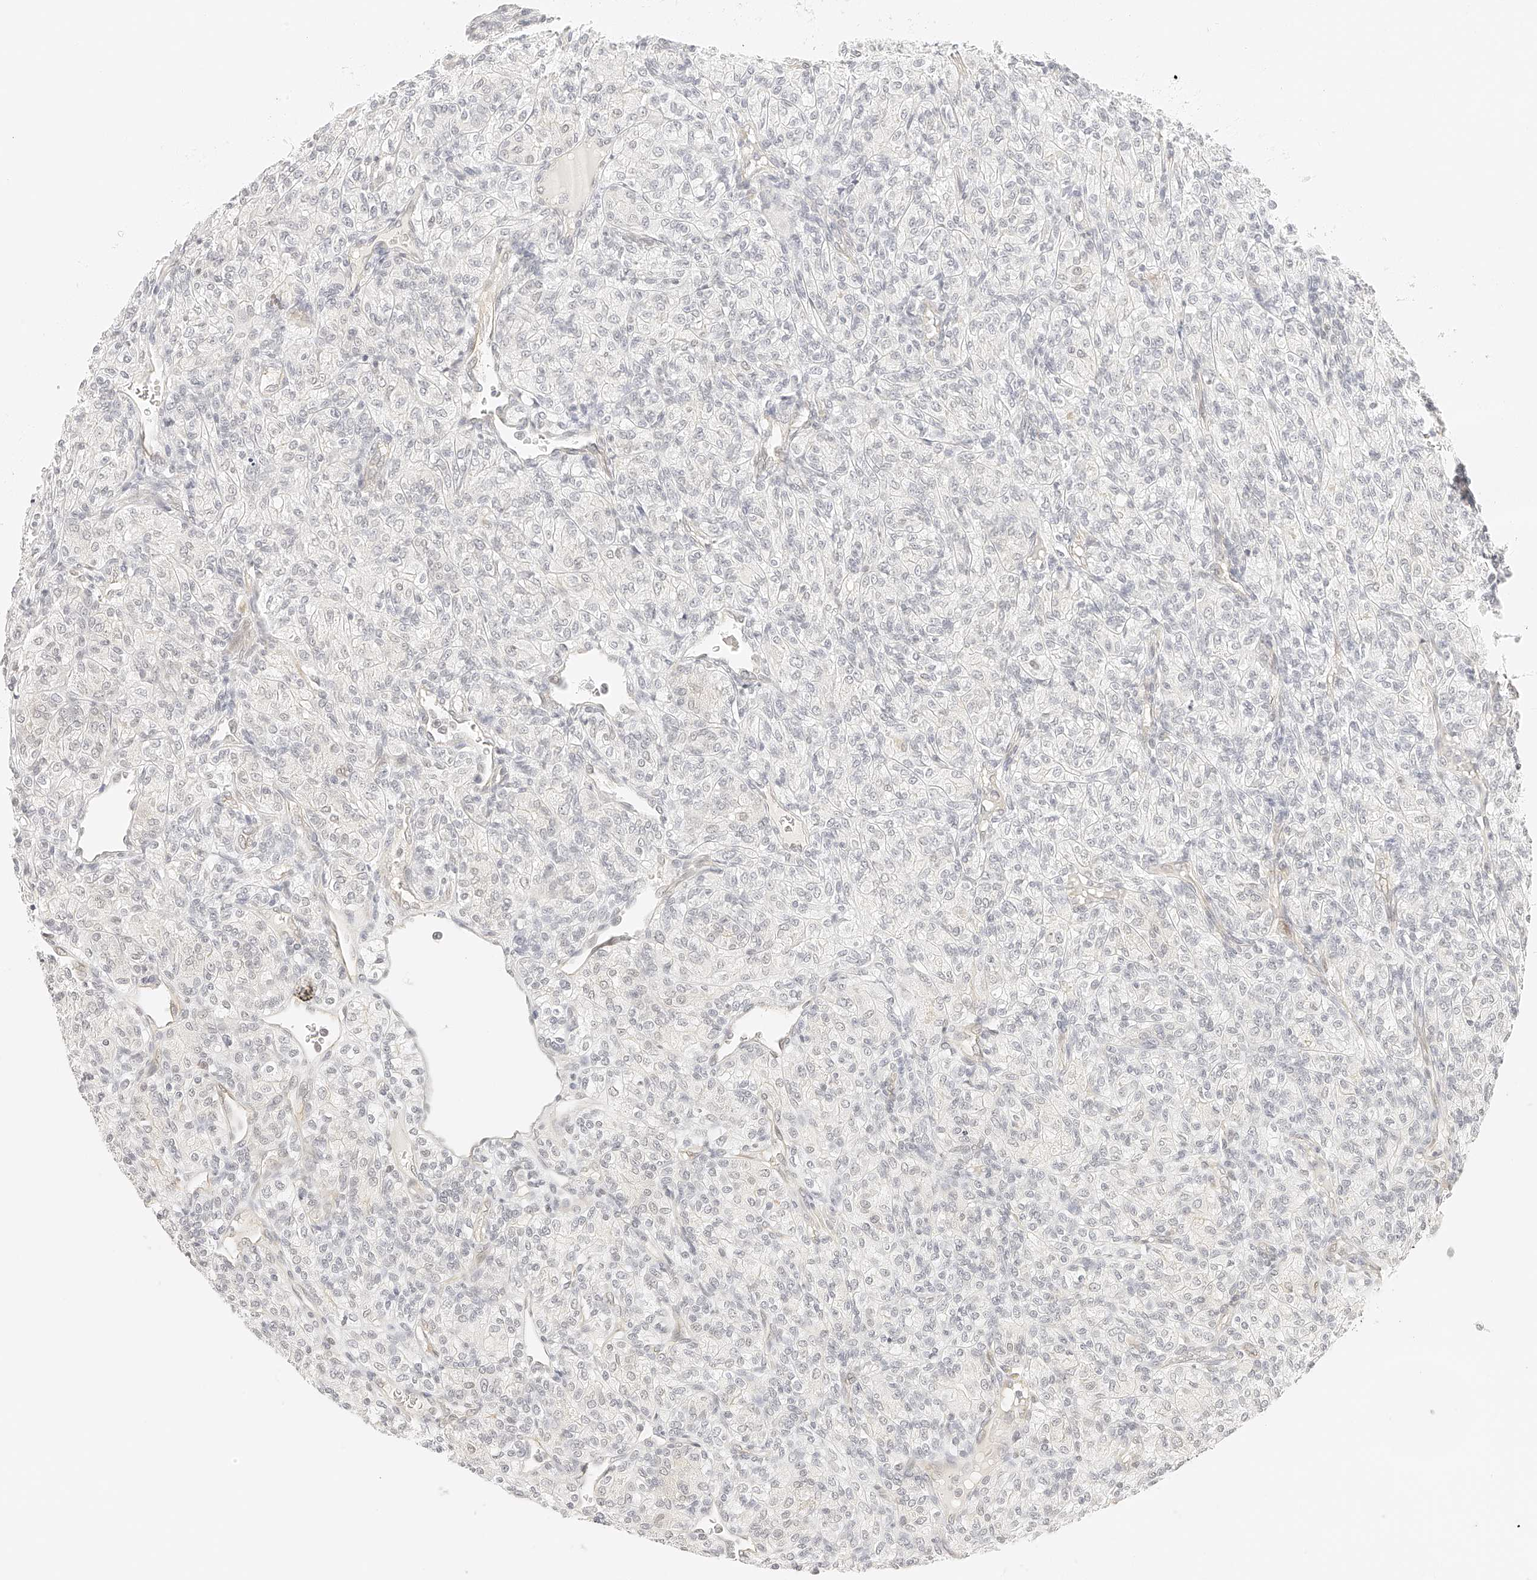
{"staining": {"intensity": "negative", "quantity": "none", "location": "none"}, "tissue": "renal cancer", "cell_type": "Tumor cells", "image_type": "cancer", "snomed": [{"axis": "morphology", "description": "Adenocarcinoma, NOS"}, {"axis": "topography", "description": "Kidney"}], "caption": "Tumor cells show no significant protein expression in renal adenocarcinoma.", "gene": "ZFP69", "patient": {"sex": "male", "age": 77}}